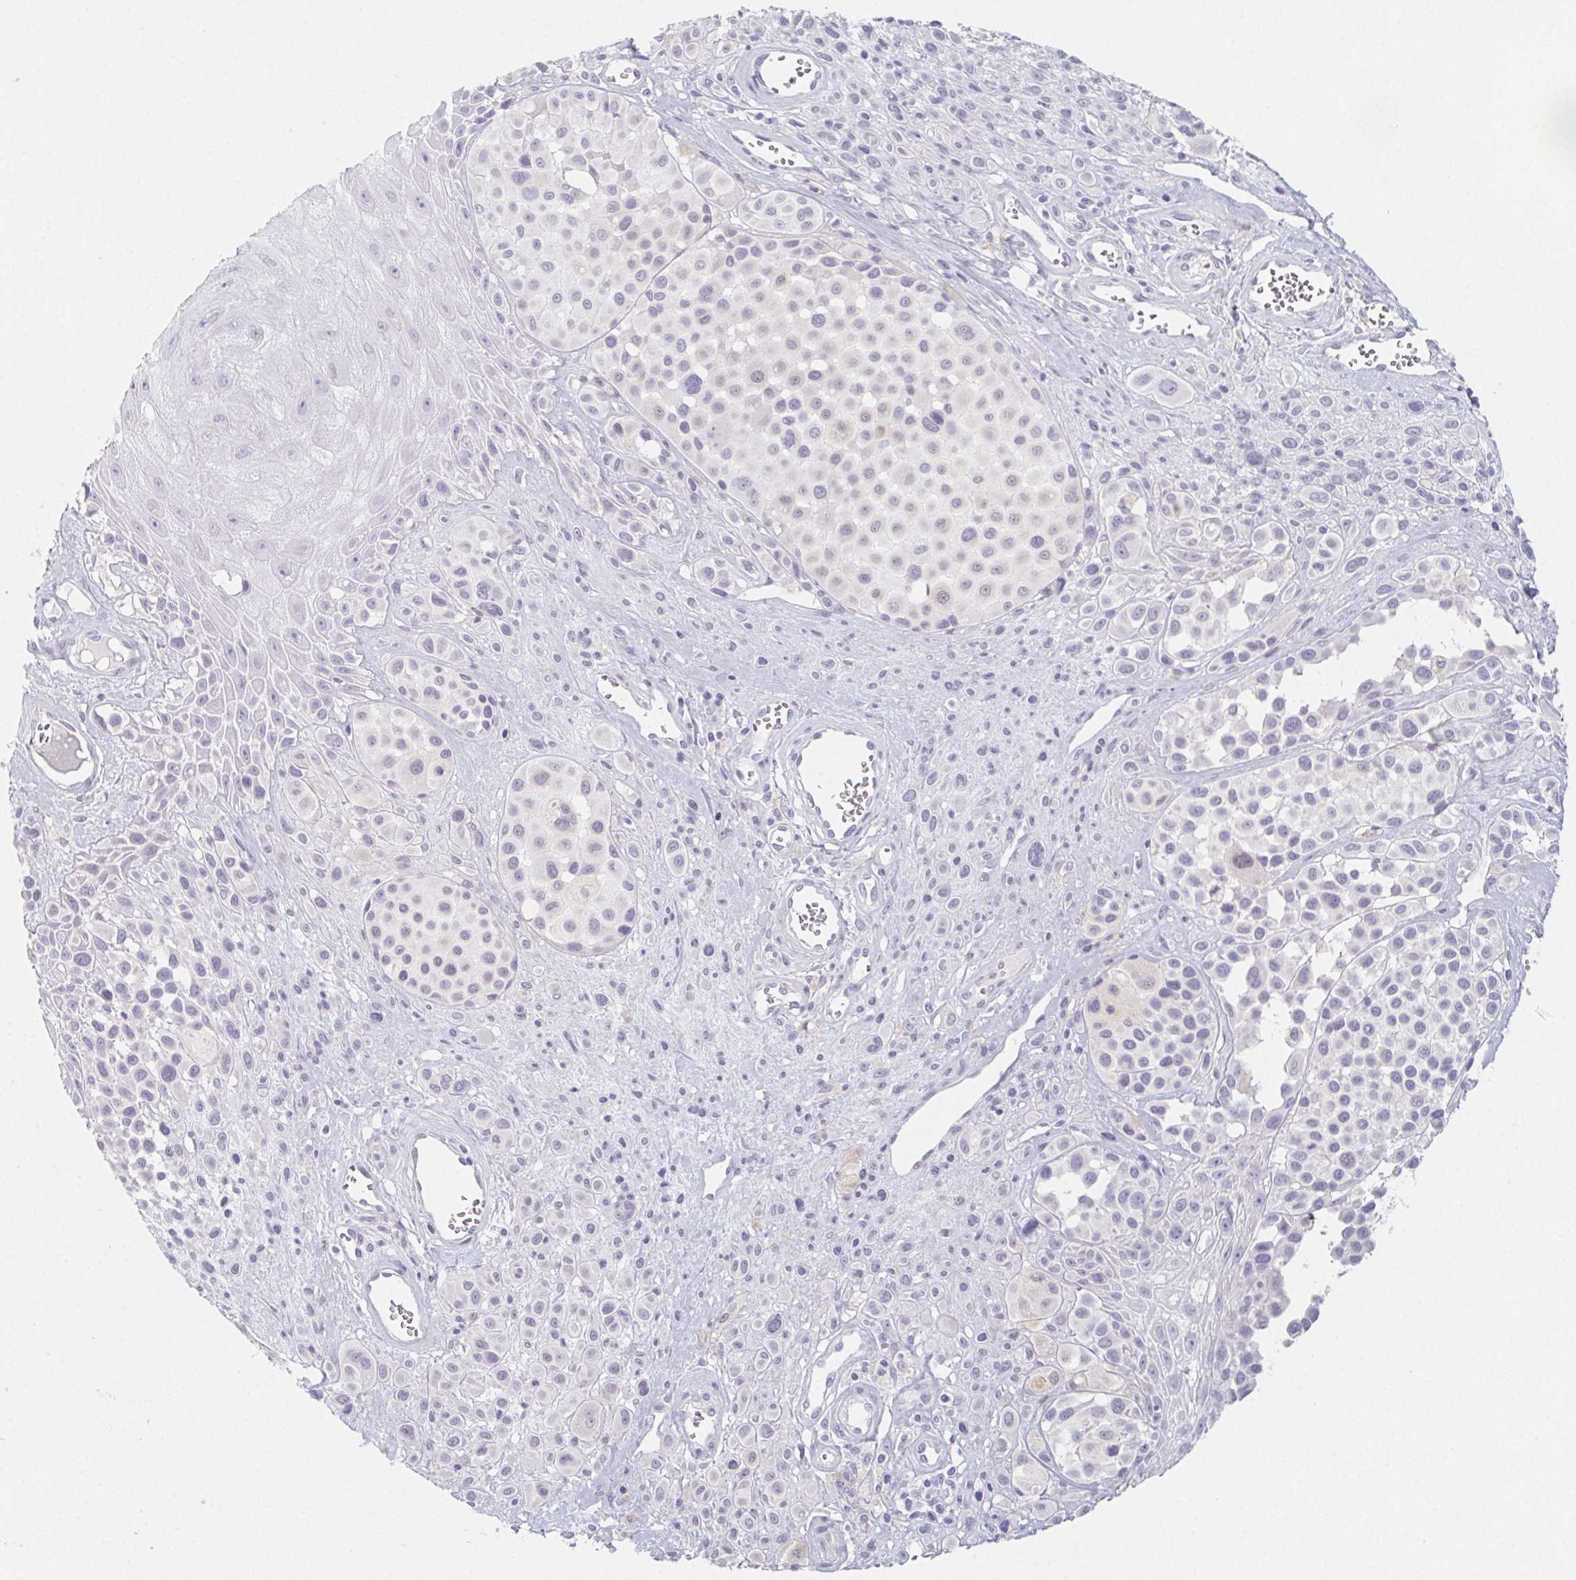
{"staining": {"intensity": "negative", "quantity": "none", "location": "none"}, "tissue": "melanoma", "cell_type": "Tumor cells", "image_type": "cancer", "snomed": [{"axis": "morphology", "description": "Malignant melanoma, NOS"}, {"axis": "topography", "description": "Skin"}], "caption": "Immunohistochemistry (IHC) of human malignant melanoma reveals no staining in tumor cells.", "gene": "GLIPR1L1", "patient": {"sex": "male", "age": 77}}